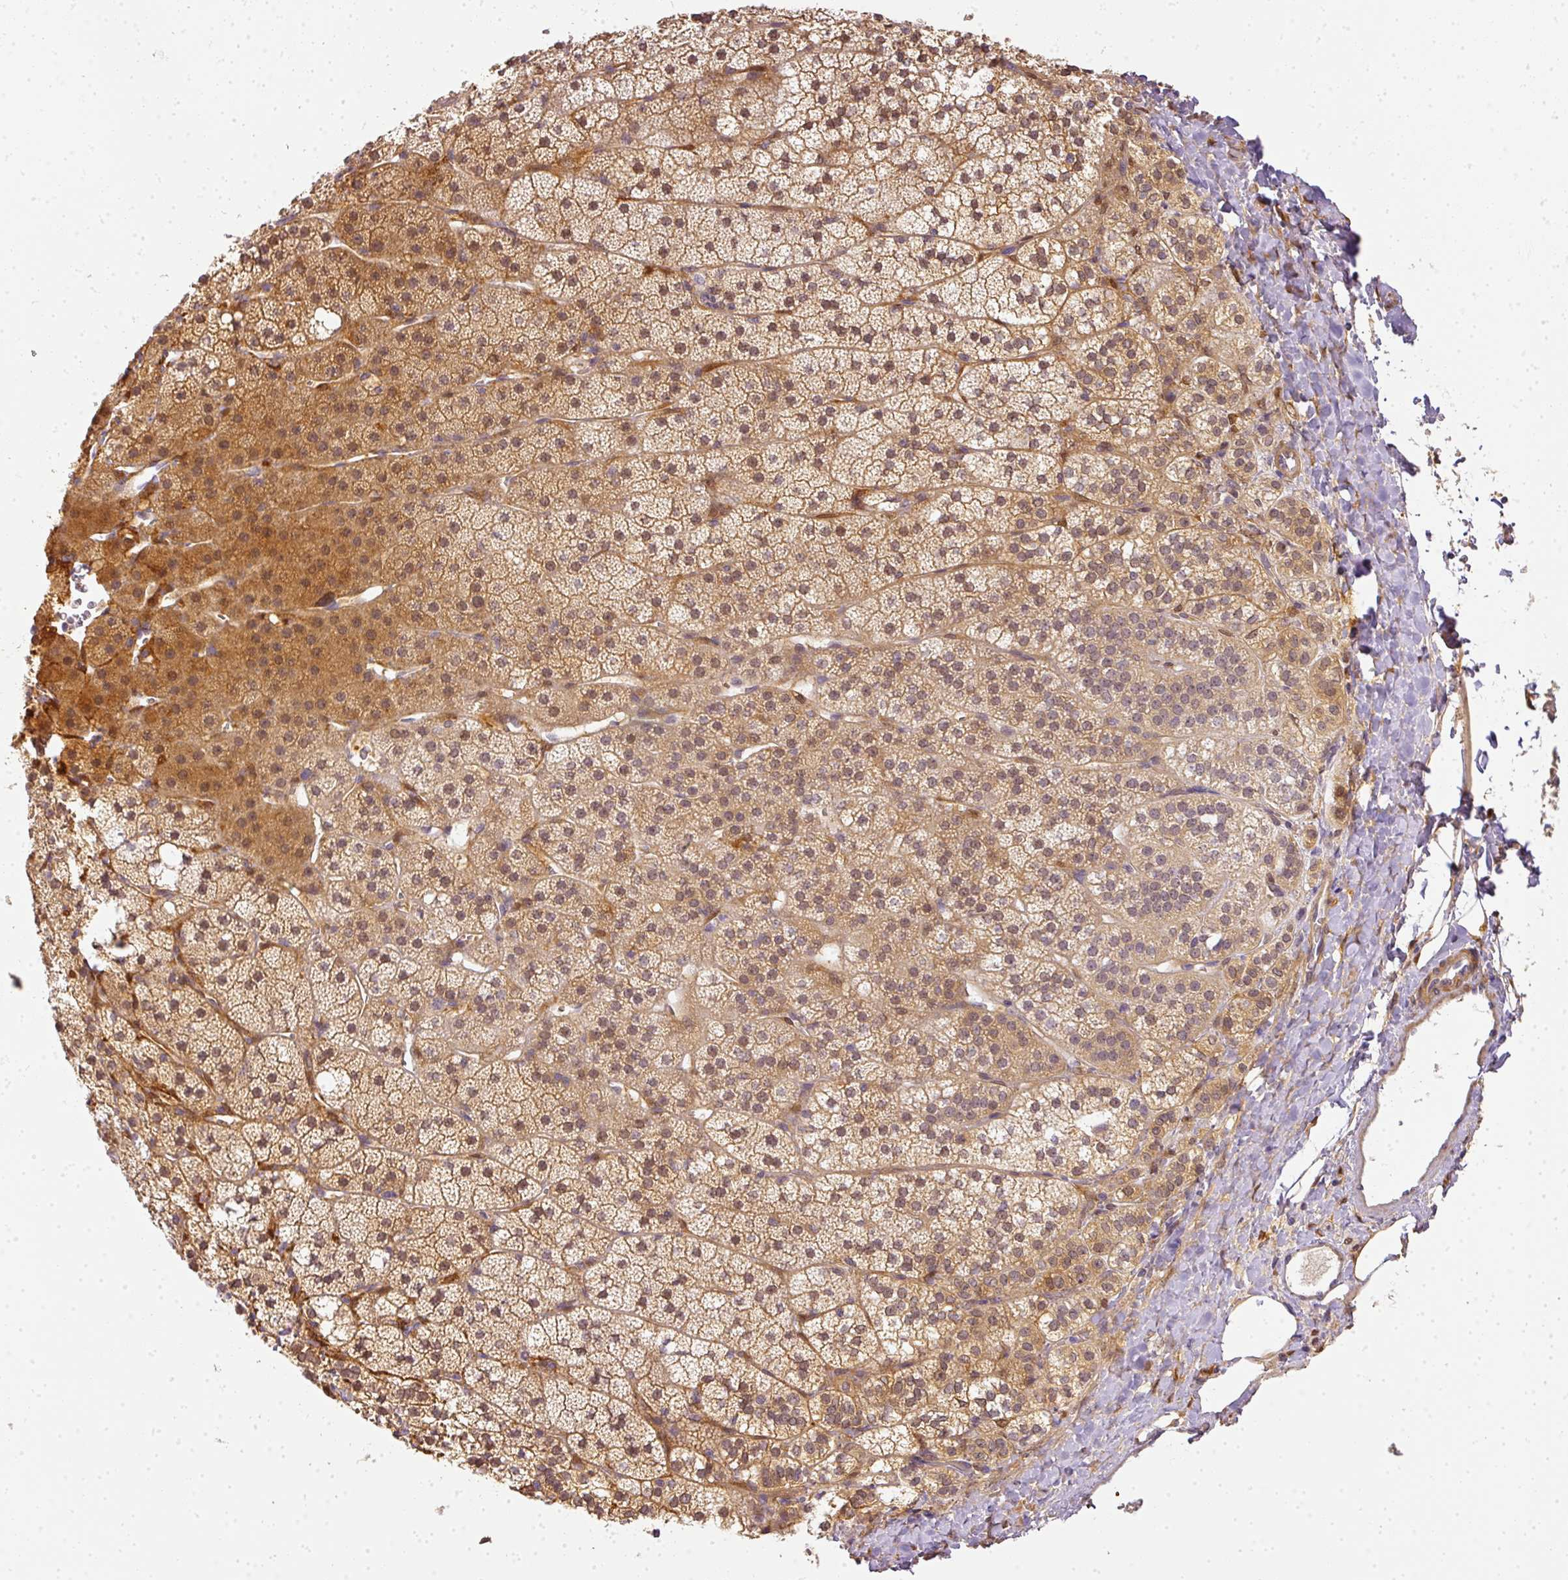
{"staining": {"intensity": "moderate", "quantity": ">75%", "location": "cytoplasmic/membranous"}, "tissue": "adrenal gland", "cell_type": "Glandular cells", "image_type": "normal", "snomed": [{"axis": "morphology", "description": "Normal tissue, NOS"}, {"axis": "topography", "description": "Adrenal gland"}], "caption": "IHC of benign human adrenal gland displays medium levels of moderate cytoplasmic/membranous positivity in approximately >75% of glandular cells.", "gene": "ADH5", "patient": {"sex": "male", "age": 53}}